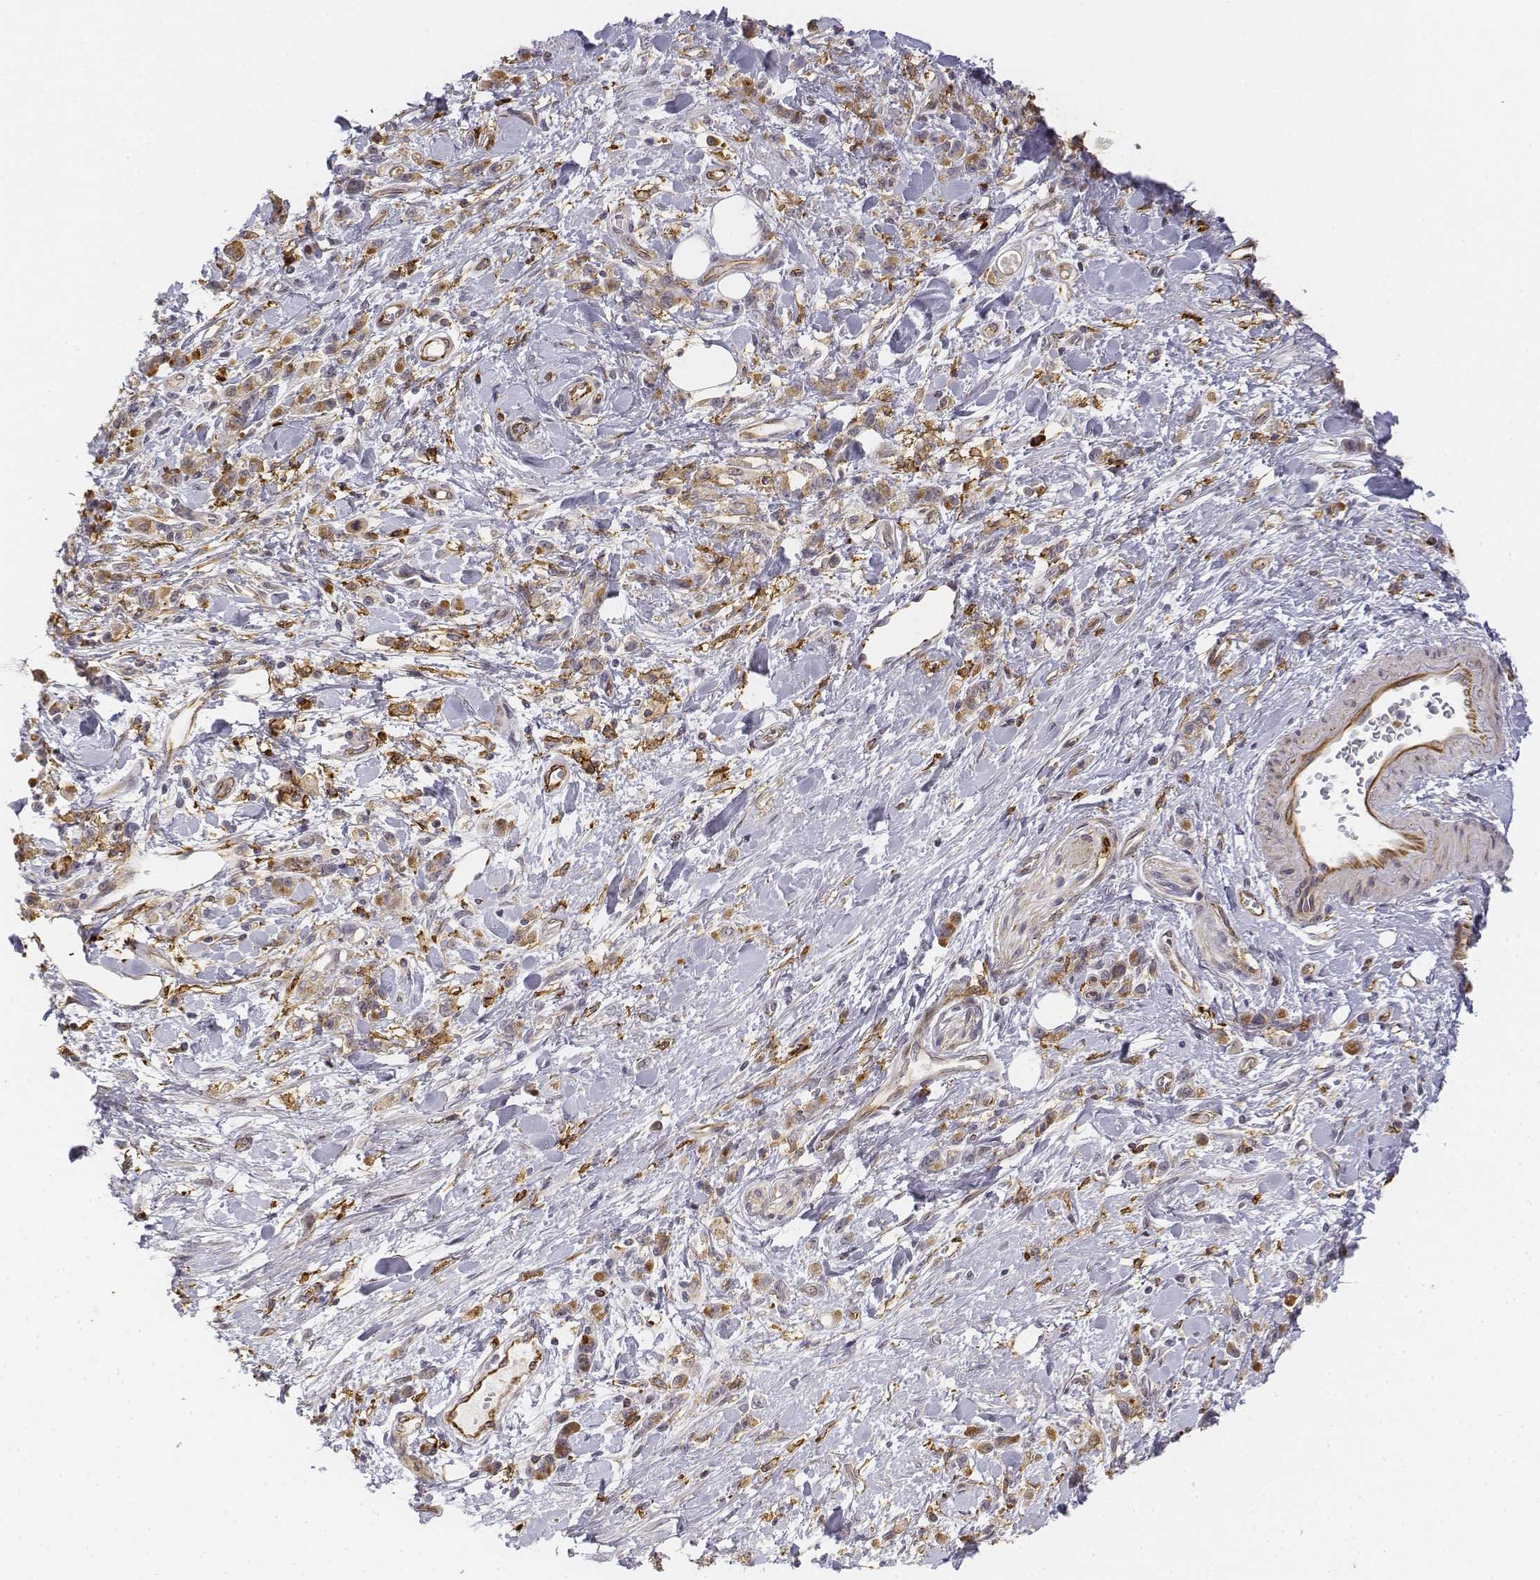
{"staining": {"intensity": "negative", "quantity": "none", "location": "none"}, "tissue": "stomach cancer", "cell_type": "Tumor cells", "image_type": "cancer", "snomed": [{"axis": "morphology", "description": "Adenocarcinoma, NOS"}, {"axis": "topography", "description": "Stomach"}], "caption": "Protein analysis of stomach cancer displays no significant staining in tumor cells. (Brightfield microscopy of DAB (3,3'-diaminobenzidine) immunohistochemistry (IHC) at high magnification).", "gene": "CD14", "patient": {"sex": "male", "age": 77}}